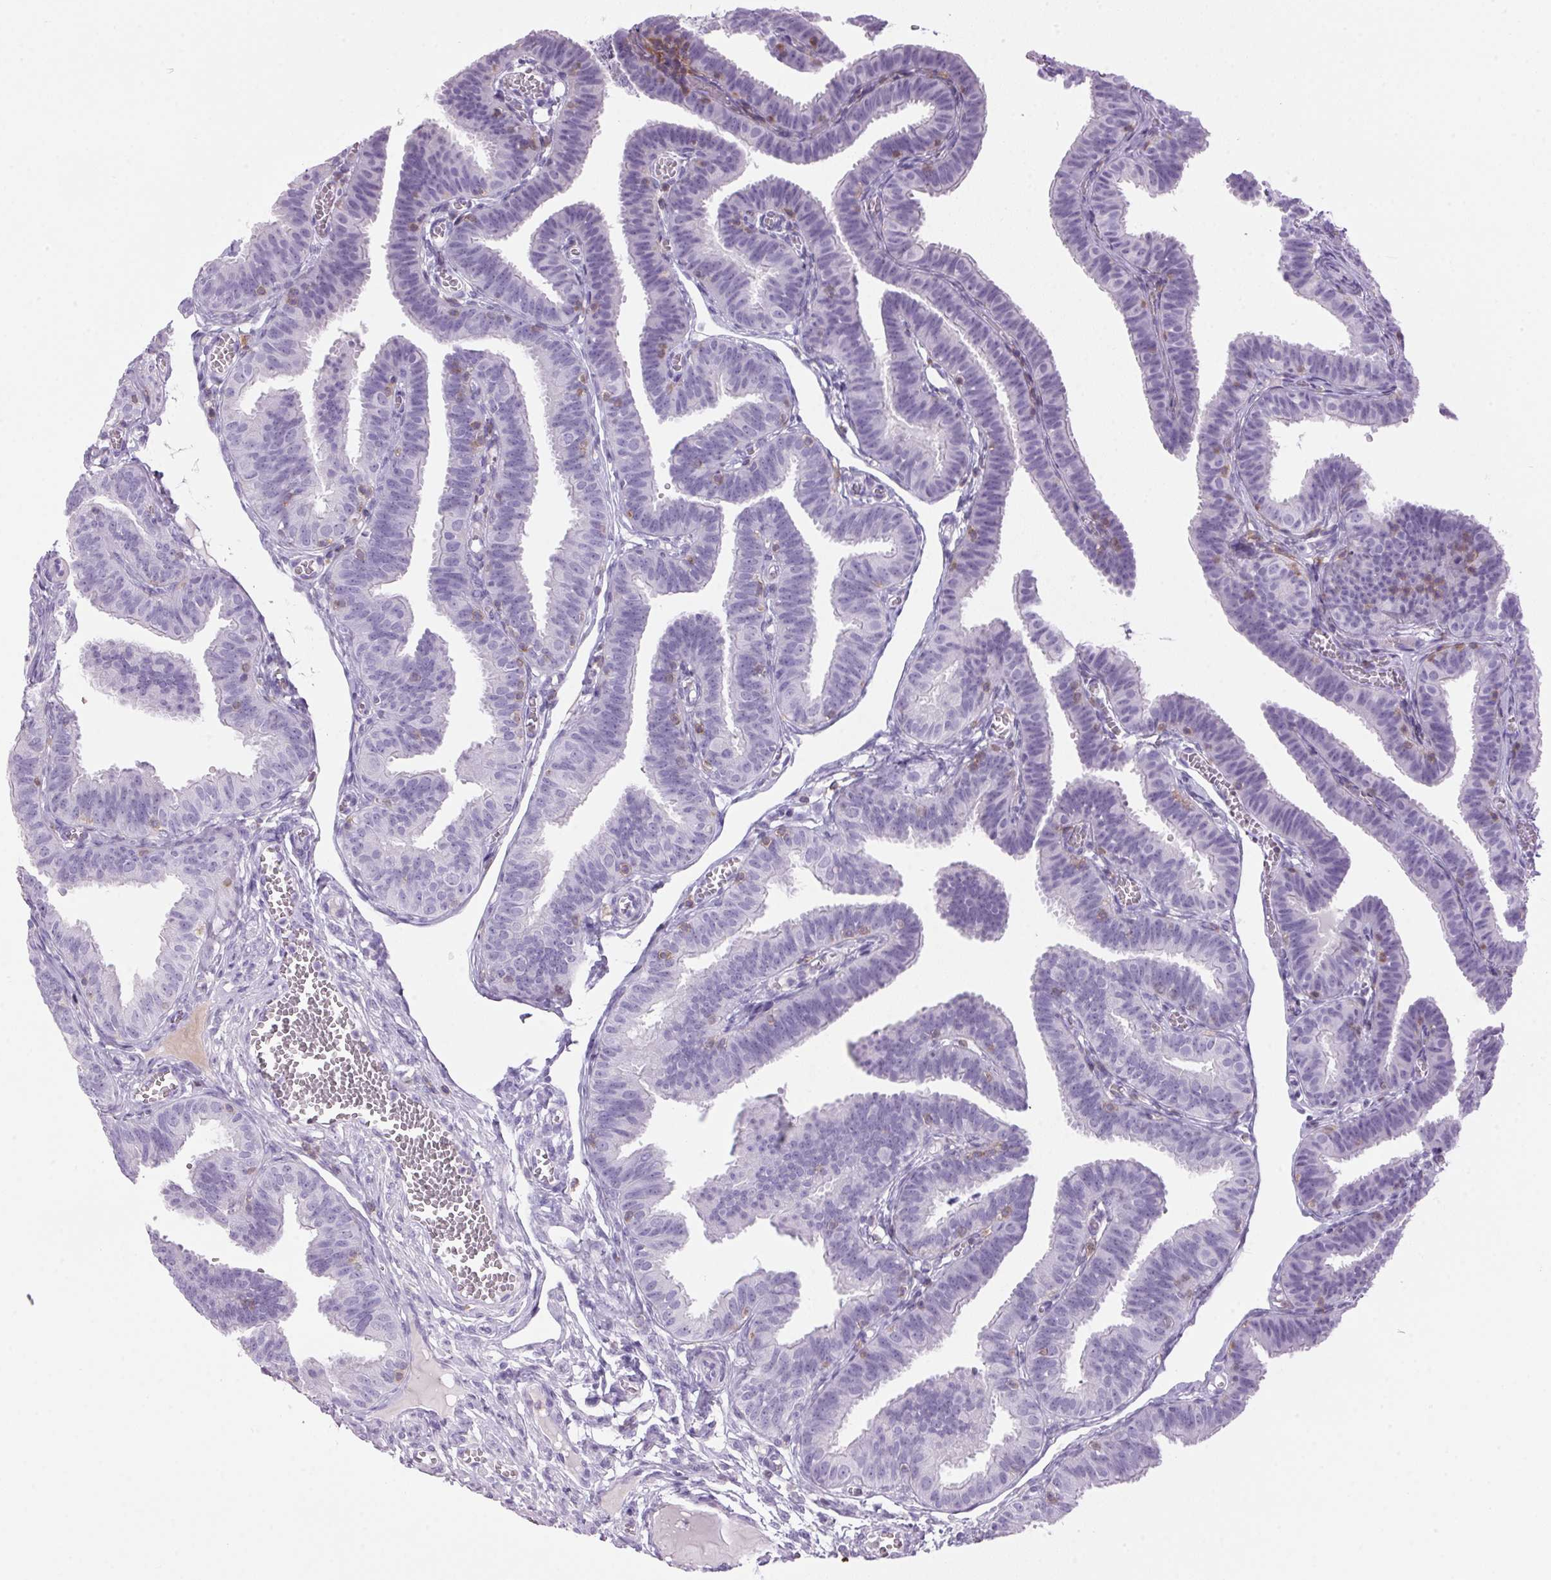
{"staining": {"intensity": "negative", "quantity": "none", "location": "none"}, "tissue": "fallopian tube", "cell_type": "Glandular cells", "image_type": "normal", "snomed": [{"axis": "morphology", "description": "Normal tissue, NOS"}, {"axis": "topography", "description": "Fallopian tube"}], "caption": "Protein analysis of normal fallopian tube exhibits no significant staining in glandular cells. The staining is performed using DAB brown chromogen with nuclei counter-stained in using hematoxylin.", "gene": "S100A2", "patient": {"sex": "female", "age": 25}}